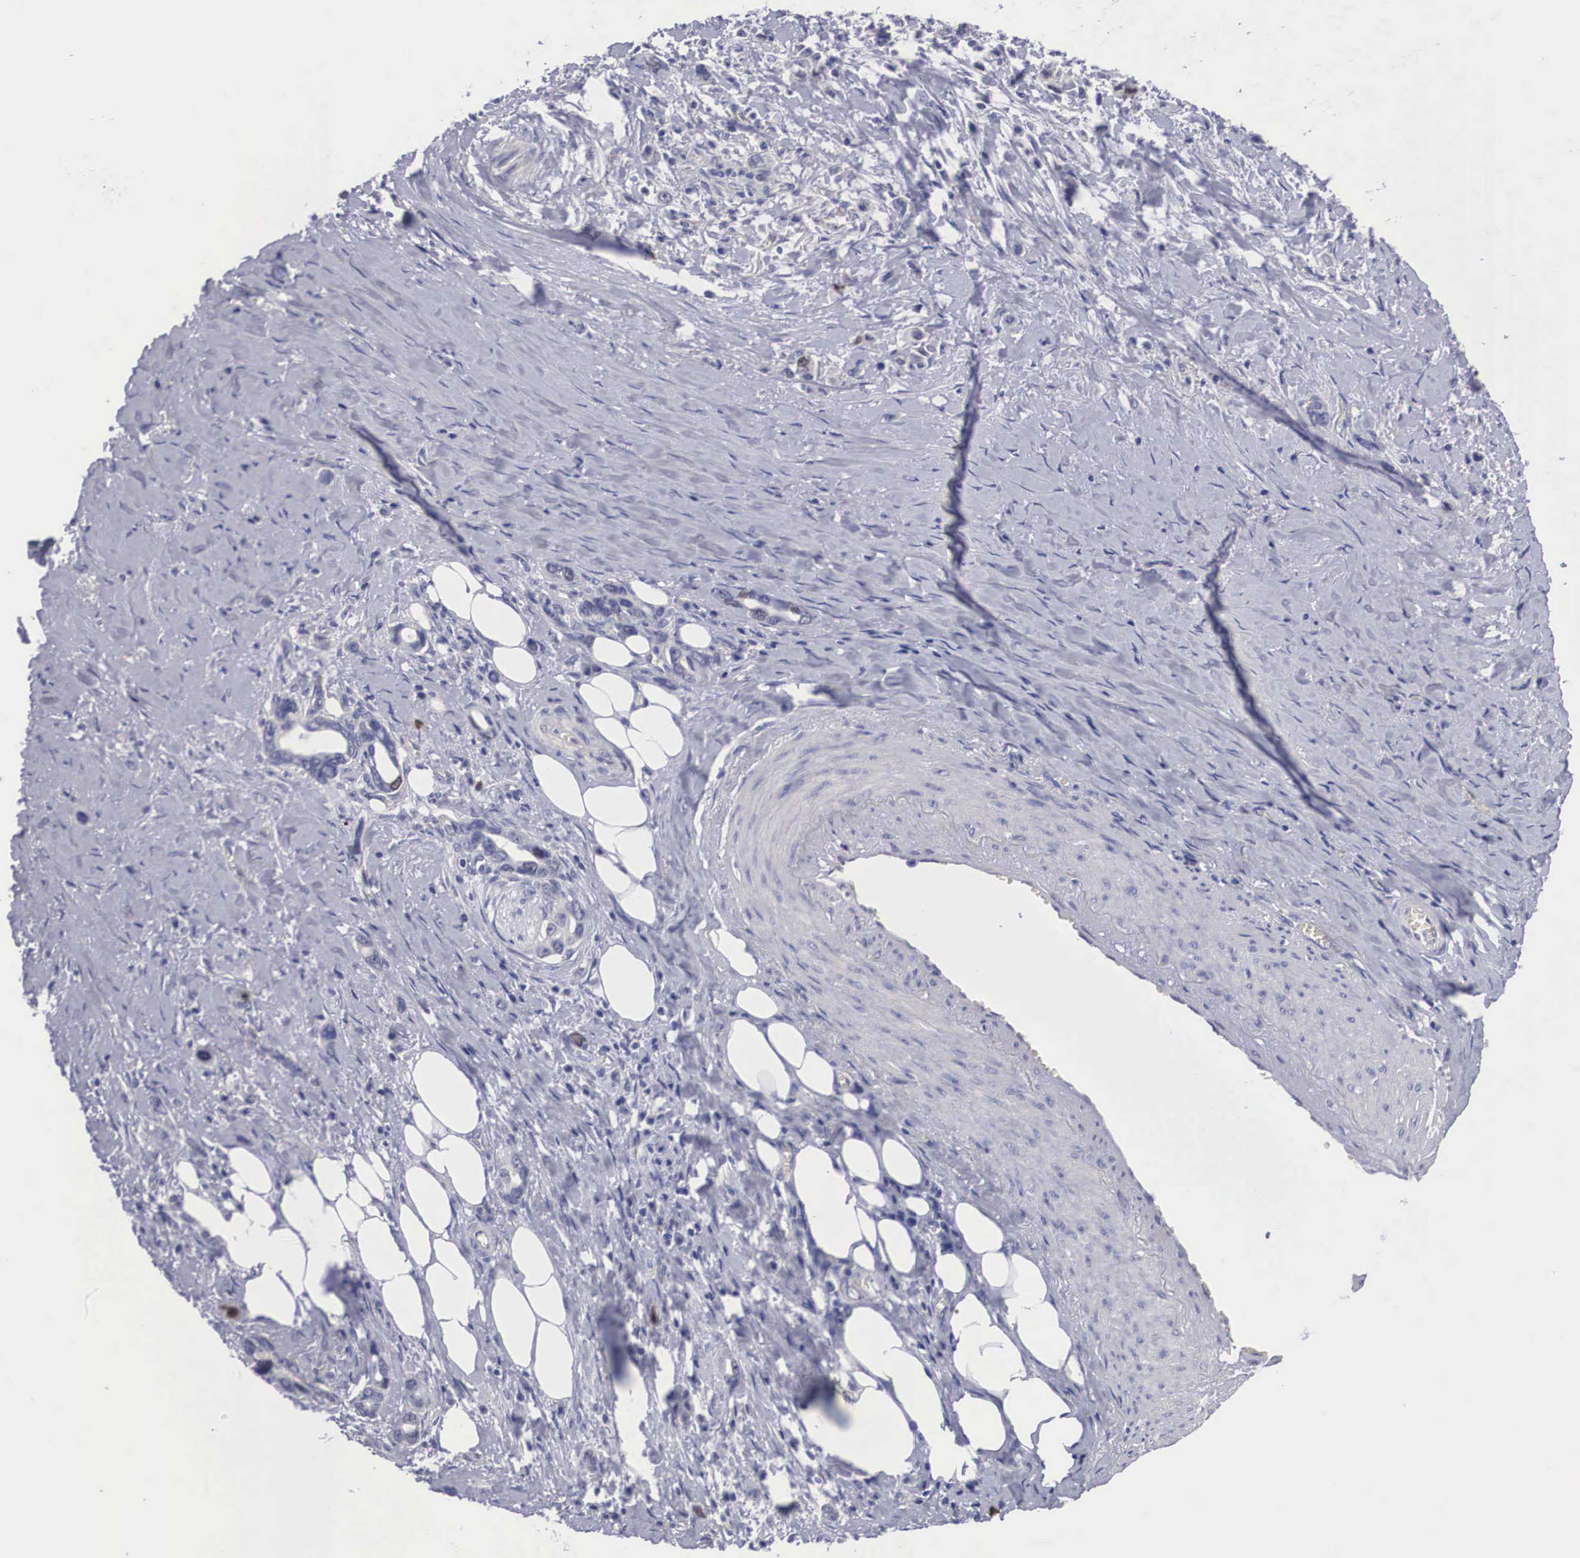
{"staining": {"intensity": "negative", "quantity": "none", "location": "none"}, "tissue": "stomach cancer", "cell_type": "Tumor cells", "image_type": "cancer", "snomed": [{"axis": "morphology", "description": "Adenocarcinoma, NOS"}, {"axis": "topography", "description": "Stomach"}], "caption": "This is an immunohistochemistry (IHC) image of stomach adenocarcinoma. There is no positivity in tumor cells.", "gene": "MAST4", "patient": {"sex": "male", "age": 78}}